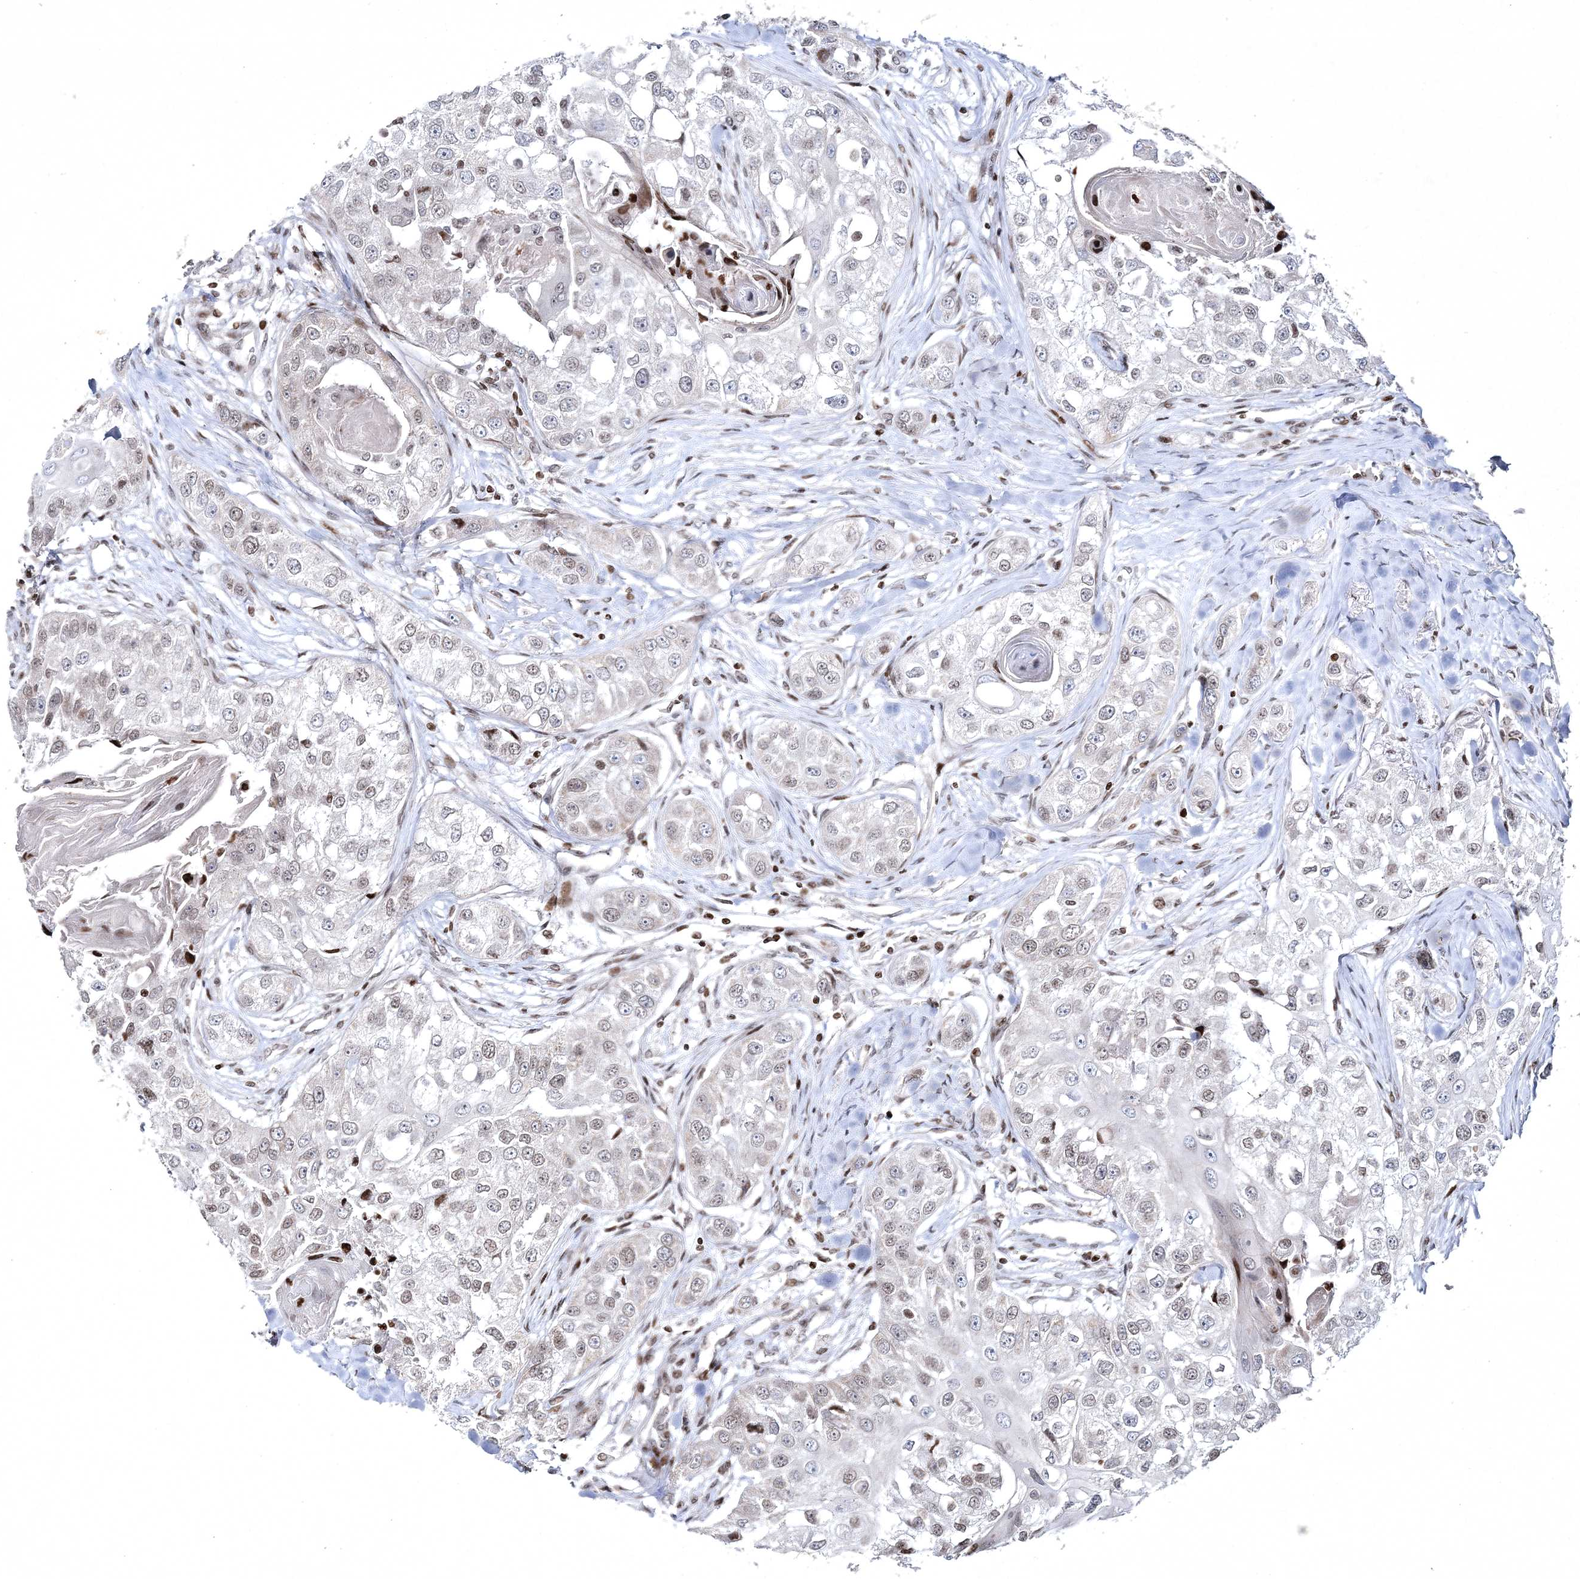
{"staining": {"intensity": "negative", "quantity": "none", "location": "none"}, "tissue": "head and neck cancer", "cell_type": "Tumor cells", "image_type": "cancer", "snomed": [{"axis": "morphology", "description": "Normal tissue, NOS"}, {"axis": "morphology", "description": "Squamous cell carcinoma, NOS"}, {"axis": "topography", "description": "Skeletal muscle"}, {"axis": "topography", "description": "Head-Neck"}], "caption": "Immunohistochemistry image of neoplastic tissue: human head and neck cancer (squamous cell carcinoma) stained with DAB reveals no significant protein staining in tumor cells.", "gene": "SMIM29", "patient": {"sex": "male", "age": 51}}